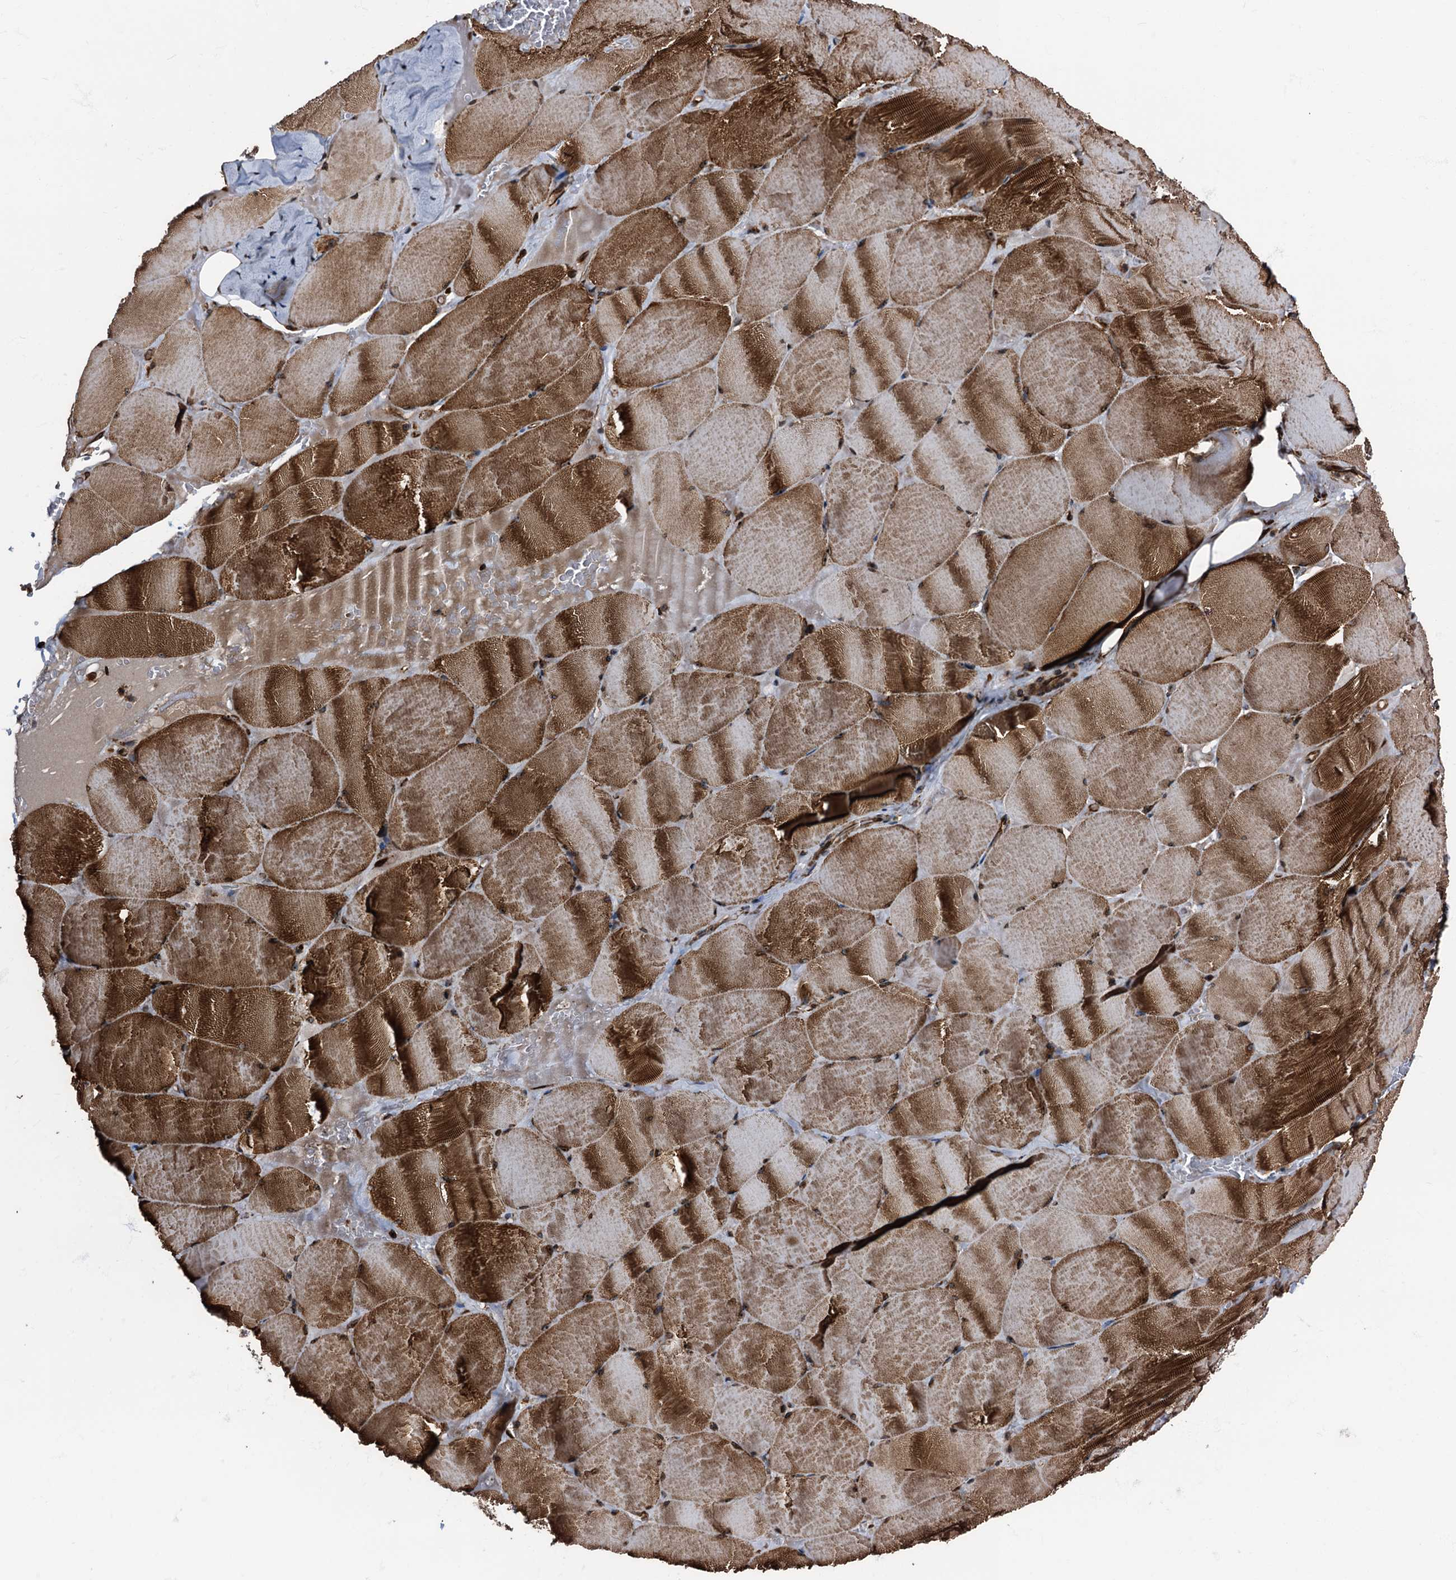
{"staining": {"intensity": "strong", "quantity": "25%-75%", "location": "cytoplasmic/membranous"}, "tissue": "skeletal muscle", "cell_type": "Myocytes", "image_type": "normal", "snomed": [{"axis": "morphology", "description": "Normal tissue, NOS"}, {"axis": "topography", "description": "Skeletal muscle"}, {"axis": "topography", "description": "Head-Neck"}], "caption": "IHC photomicrograph of benign human skeletal muscle stained for a protein (brown), which demonstrates high levels of strong cytoplasmic/membranous staining in about 25%-75% of myocytes.", "gene": "ATP2C1", "patient": {"sex": "male", "age": 66}}